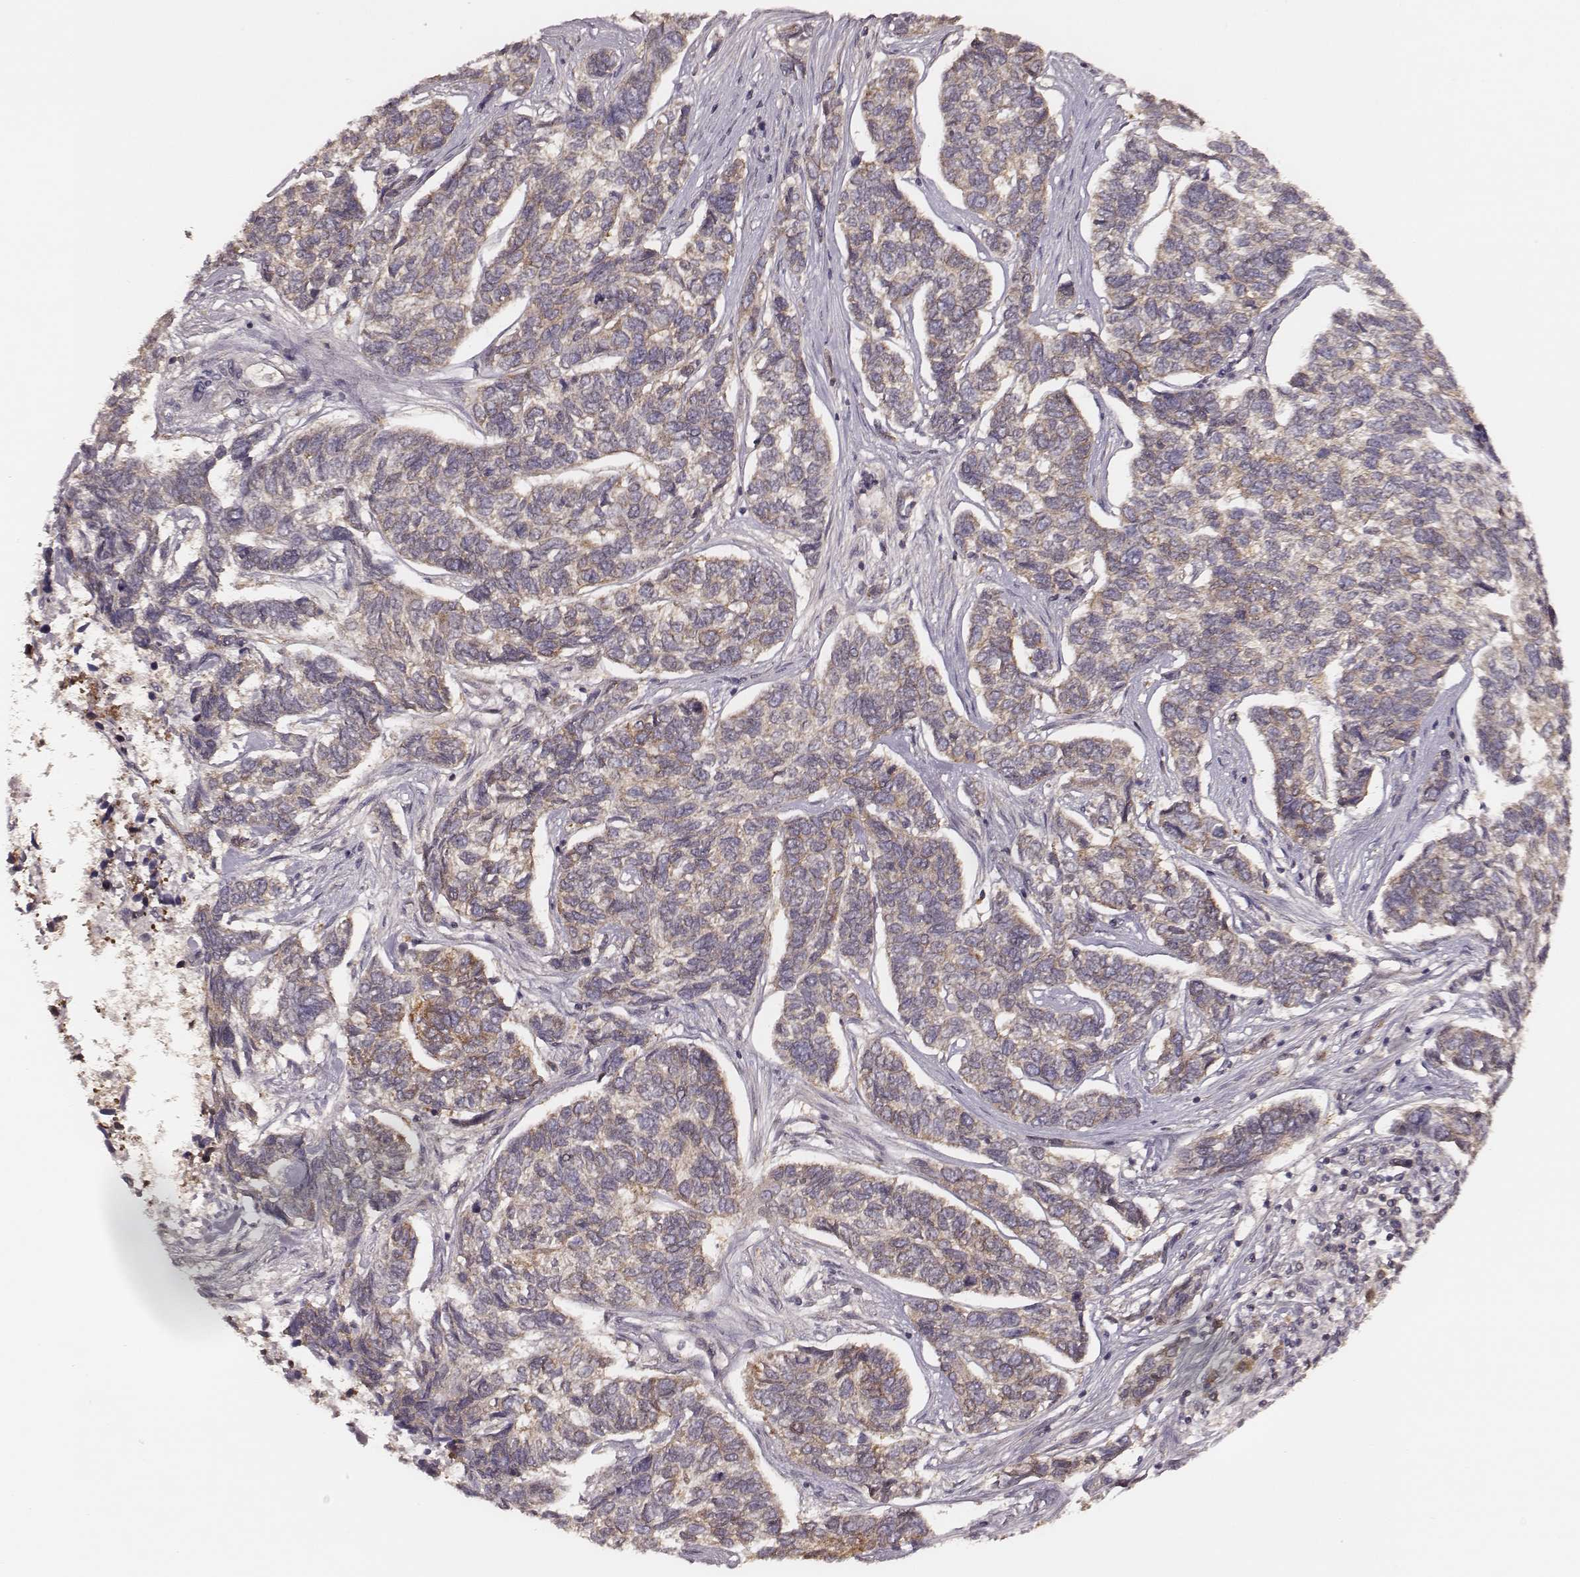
{"staining": {"intensity": "weak", "quantity": "25%-75%", "location": "cytoplasmic/membranous"}, "tissue": "skin cancer", "cell_type": "Tumor cells", "image_type": "cancer", "snomed": [{"axis": "morphology", "description": "Basal cell carcinoma"}, {"axis": "topography", "description": "Skin"}], "caption": "Immunohistochemistry (IHC) histopathology image of neoplastic tissue: skin cancer stained using immunohistochemistry shows low levels of weak protein expression localized specifically in the cytoplasmic/membranous of tumor cells, appearing as a cytoplasmic/membranous brown color.", "gene": "CARS1", "patient": {"sex": "female", "age": 65}}